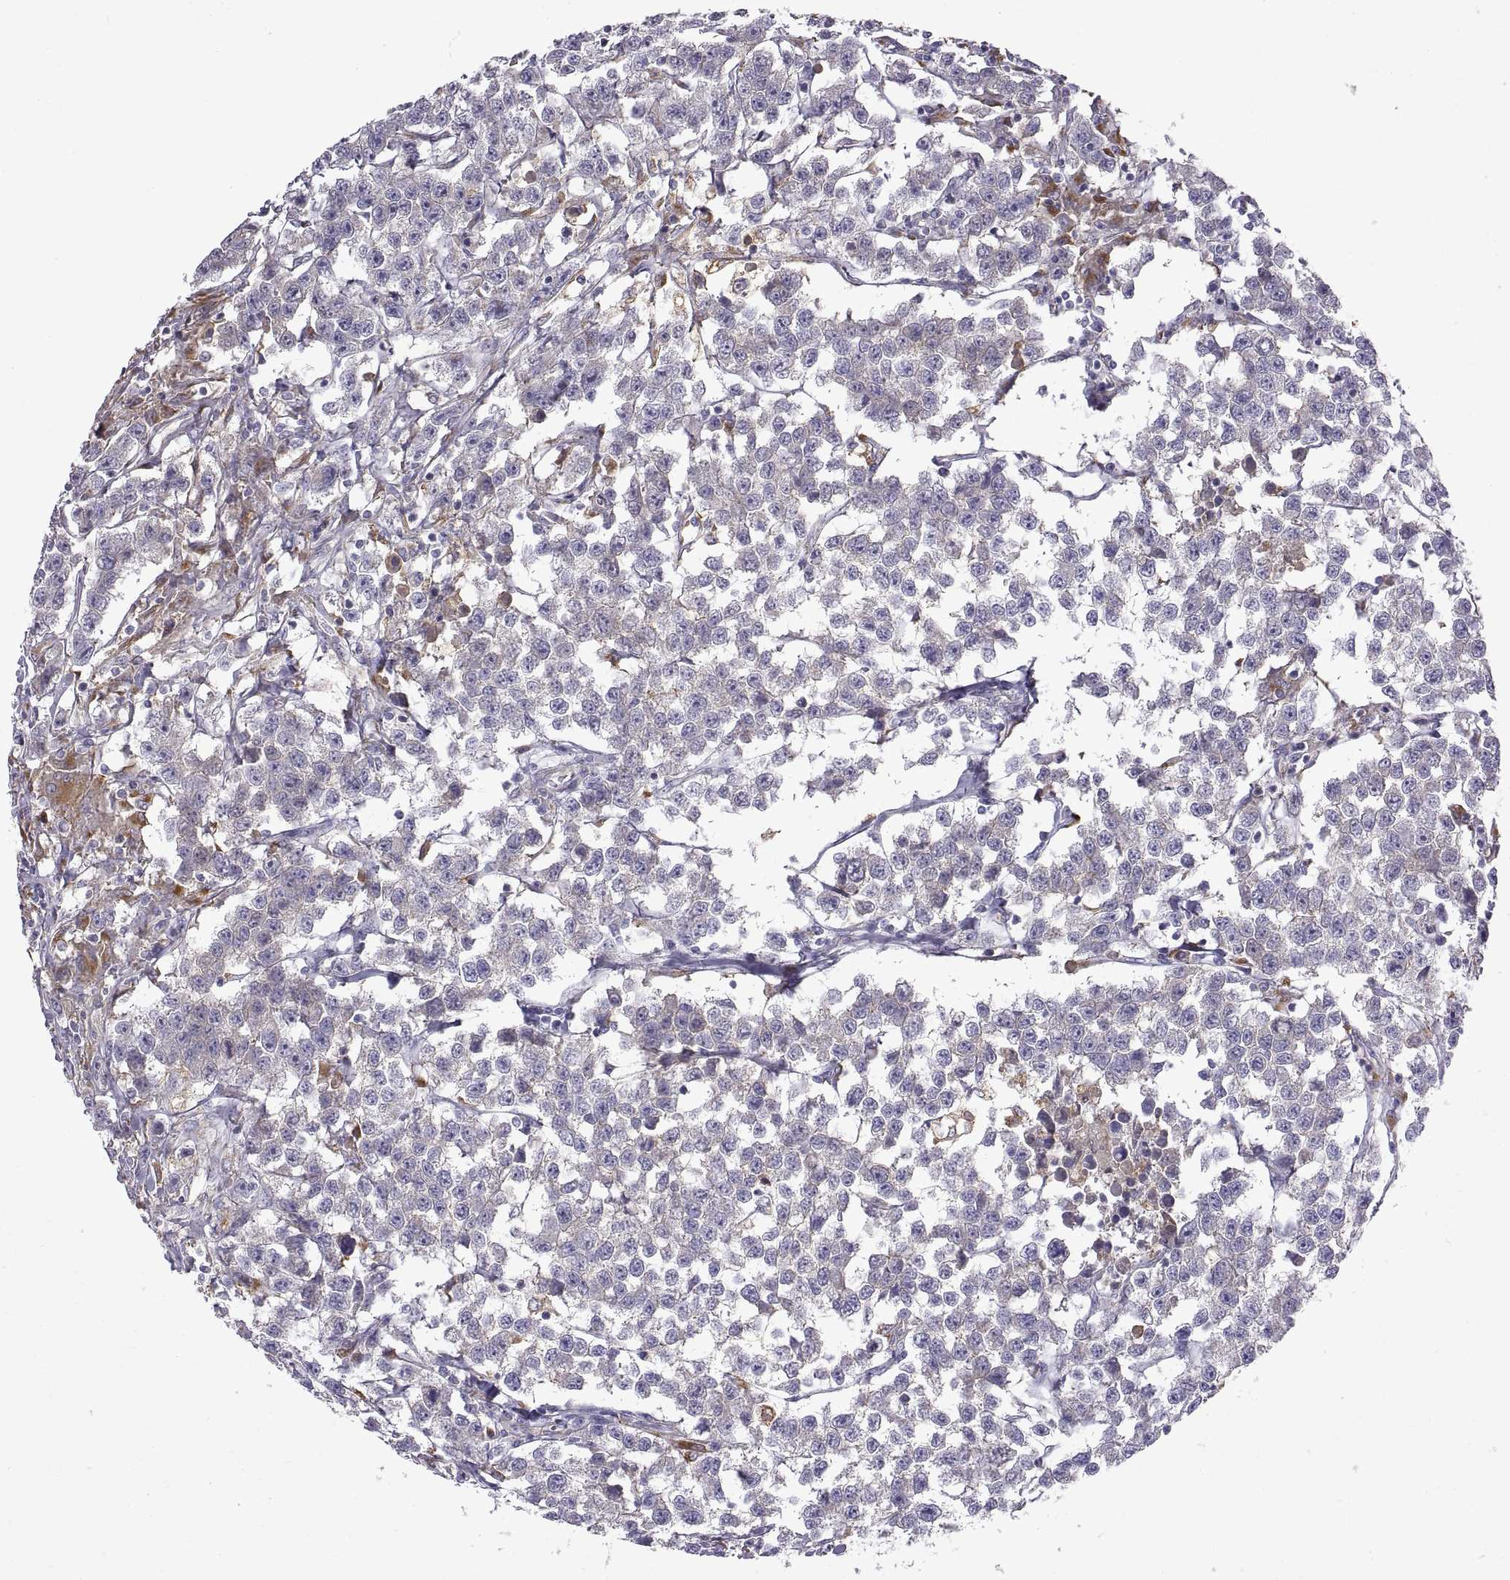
{"staining": {"intensity": "weak", "quantity": "<25%", "location": "cytoplasmic/membranous"}, "tissue": "testis cancer", "cell_type": "Tumor cells", "image_type": "cancer", "snomed": [{"axis": "morphology", "description": "Seminoma, NOS"}, {"axis": "topography", "description": "Testis"}], "caption": "IHC micrograph of seminoma (testis) stained for a protein (brown), which exhibits no expression in tumor cells.", "gene": "ARSL", "patient": {"sex": "male", "age": 59}}